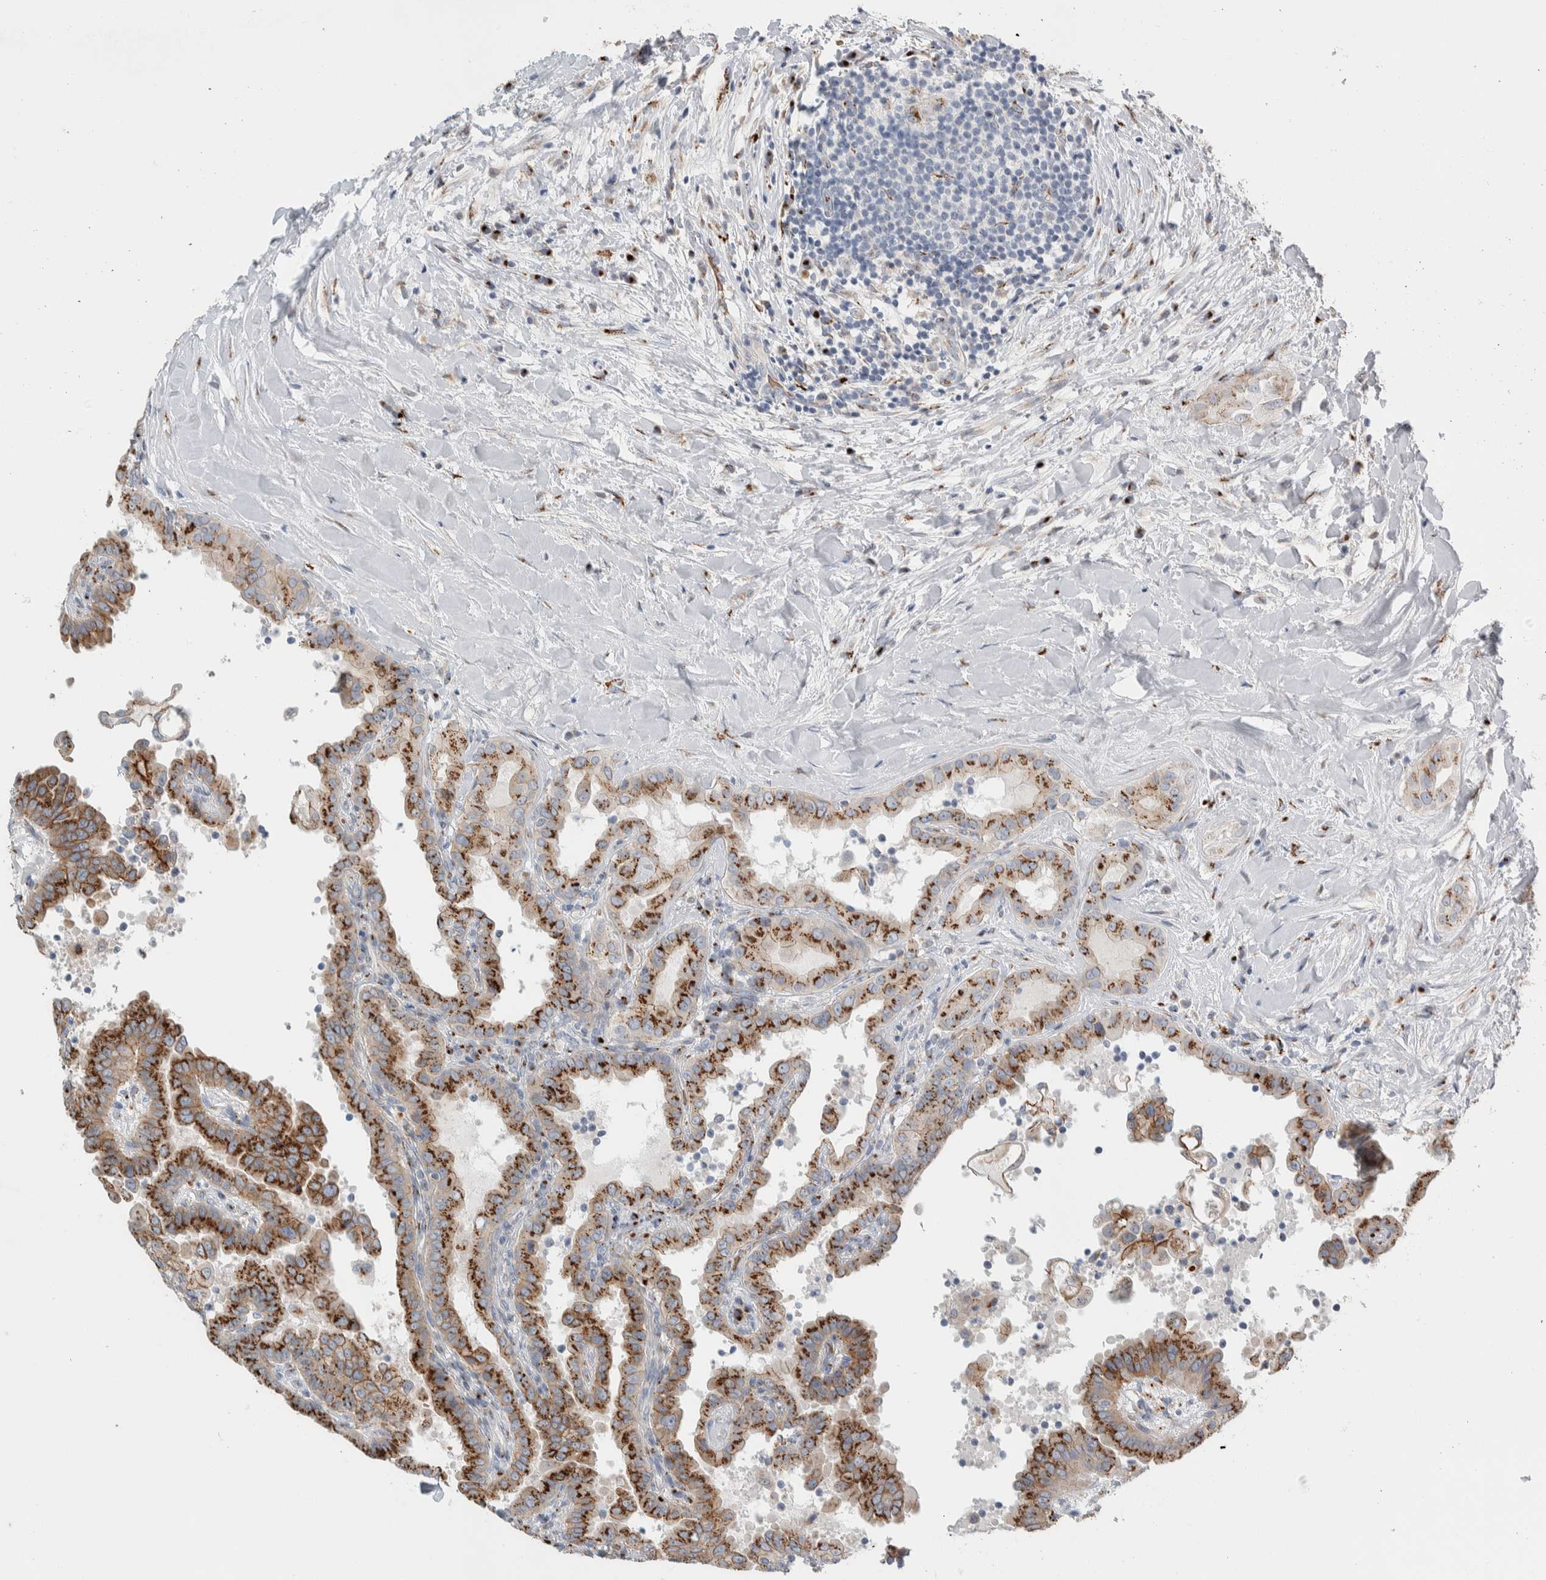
{"staining": {"intensity": "strong", "quantity": "25%-75%", "location": "cytoplasmic/membranous"}, "tissue": "thyroid cancer", "cell_type": "Tumor cells", "image_type": "cancer", "snomed": [{"axis": "morphology", "description": "Papillary adenocarcinoma, NOS"}, {"axis": "topography", "description": "Thyroid gland"}], "caption": "IHC of human thyroid cancer (papillary adenocarcinoma) reveals high levels of strong cytoplasmic/membranous positivity in approximately 25%-75% of tumor cells. The protein of interest is shown in brown color, while the nuclei are stained blue.", "gene": "SLC38A10", "patient": {"sex": "male", "age": 33}}